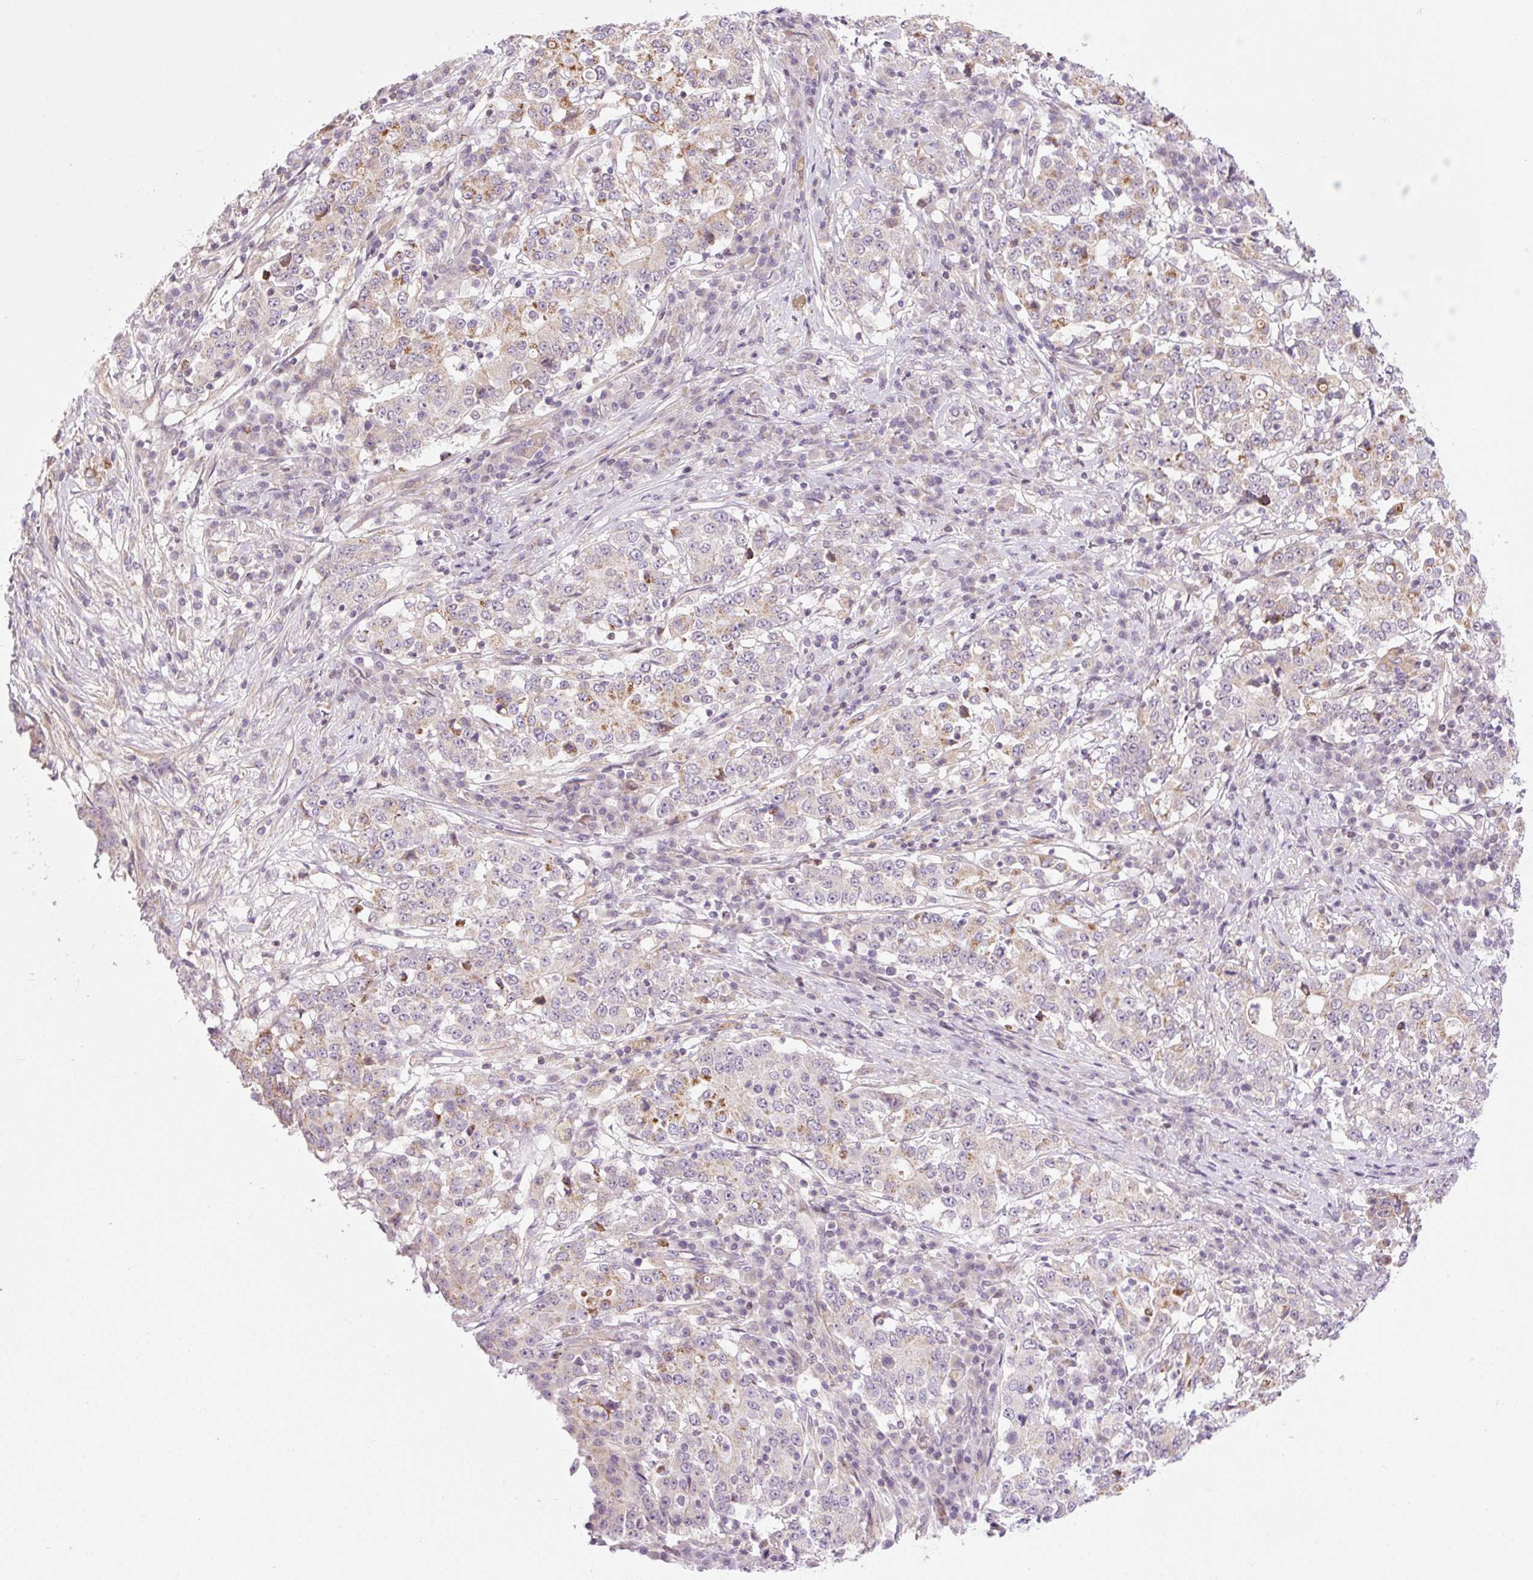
{"staining": {"intensity": "moderate", "quantity": "<25%", "location": "cytoplasmic/membranous"}, "tissue": "stomach cancer", "cell_type": "Tumor cells", "image_type": "cancer", "snomed": [{"axis": "morphology", "description": "Adenocarcinoma, NOS"}, {"axis": "topography", "description": "Stomach"}], "caption": "Human stomach cancer stained with a brown dye reveals moderate cytoplasmic/membranous positive expression in about <25% of tumor cells.", "gene": "ZNF394", "patient": {"sex": "male", "age": 59}}